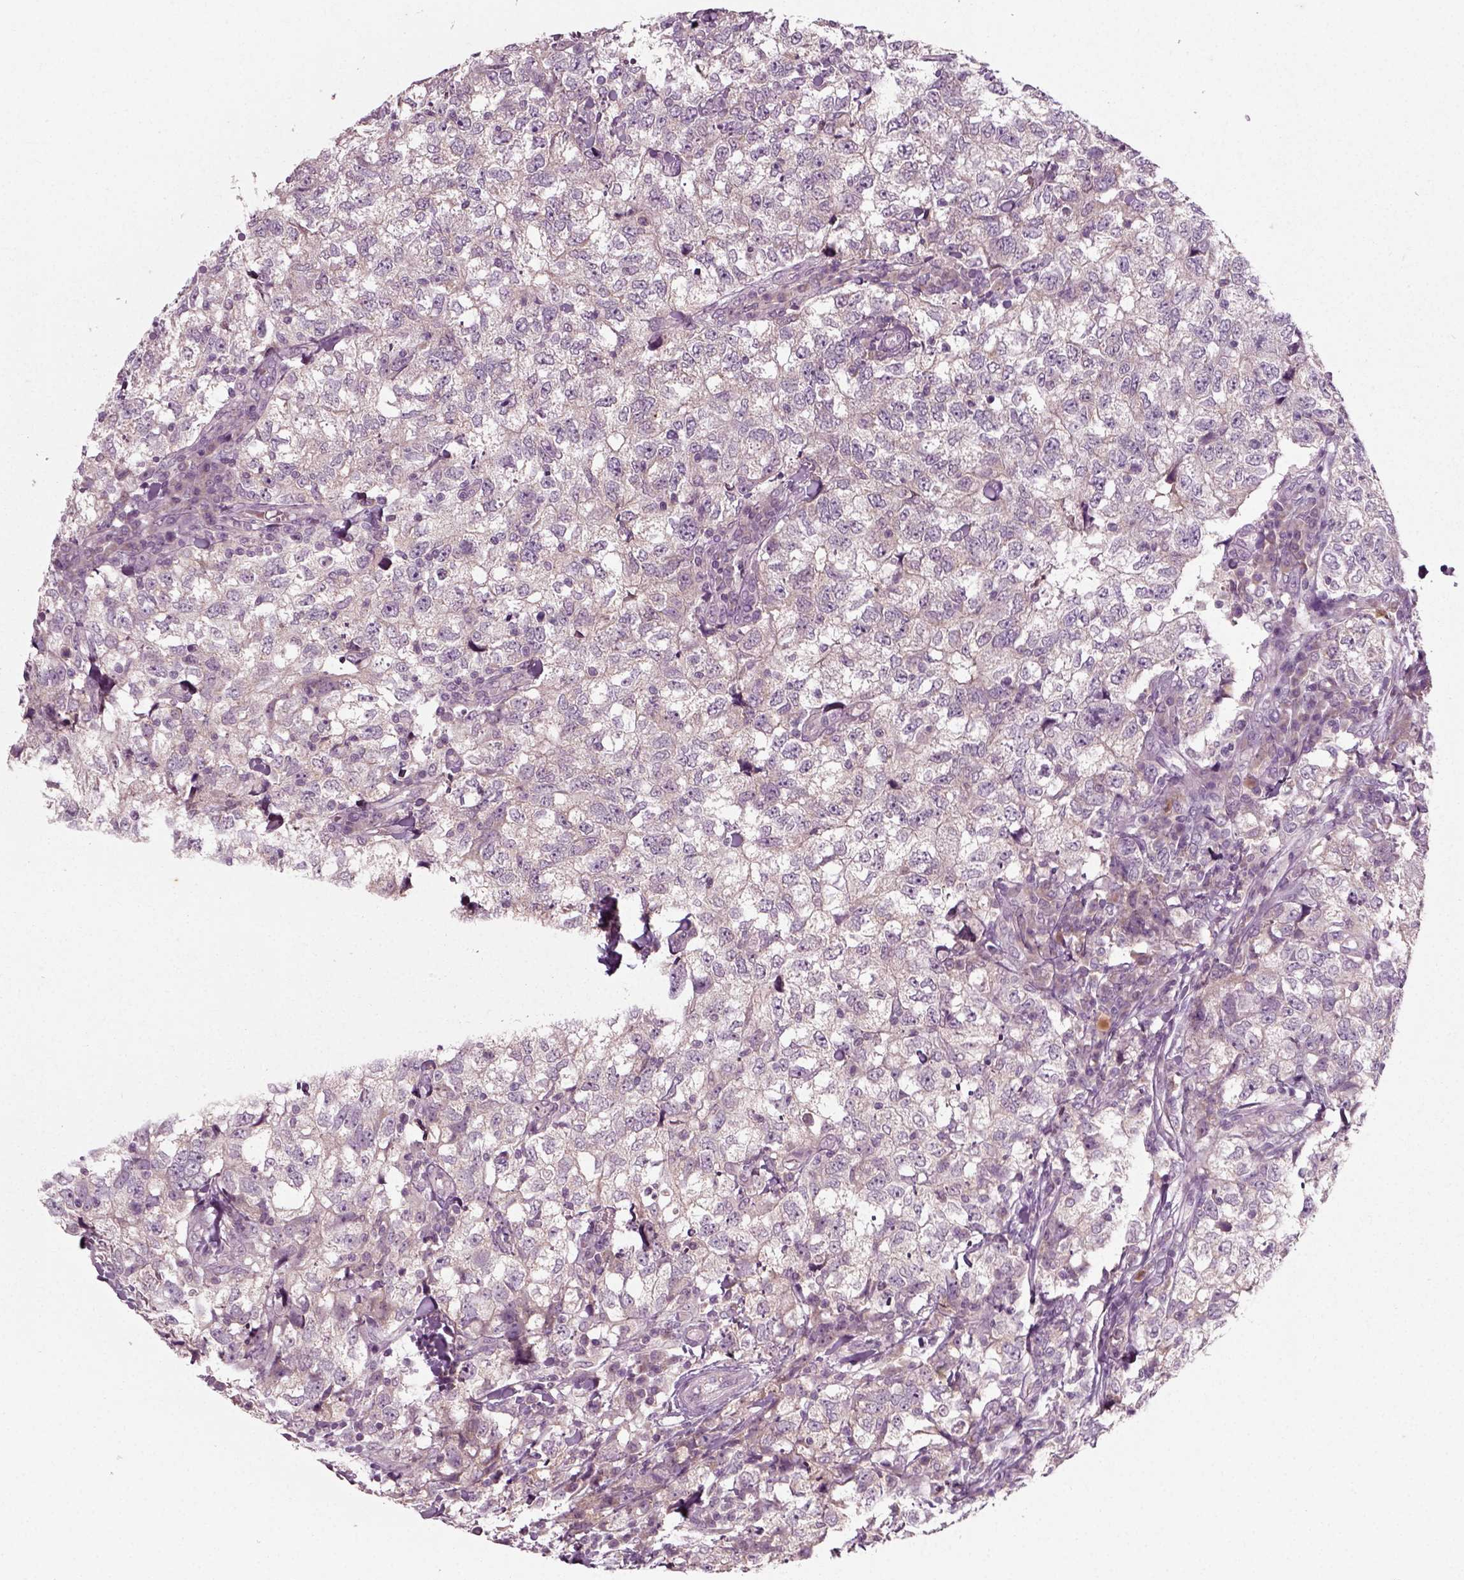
{"staining": {"intensity": "weak", "quantity": "25%-75%", "location": "cytoplasmic/membranous"}, "tissue": "breast cancer", "cell_type": "Tumor cells", "image_type": "cancer", "snomed": [{"axis": "morphology", "description": "Duct carcinoma"}, {"axis": "topography", "description": "Breast"}], "caption": "An image of human infiltrating ductal carcinoma (breast) stained for a protein exhibits weak cytoplasmic/membranous brown staining in tumor cells.", "gene": "RND2", "patient": {"sex": "female", "age": 30}}